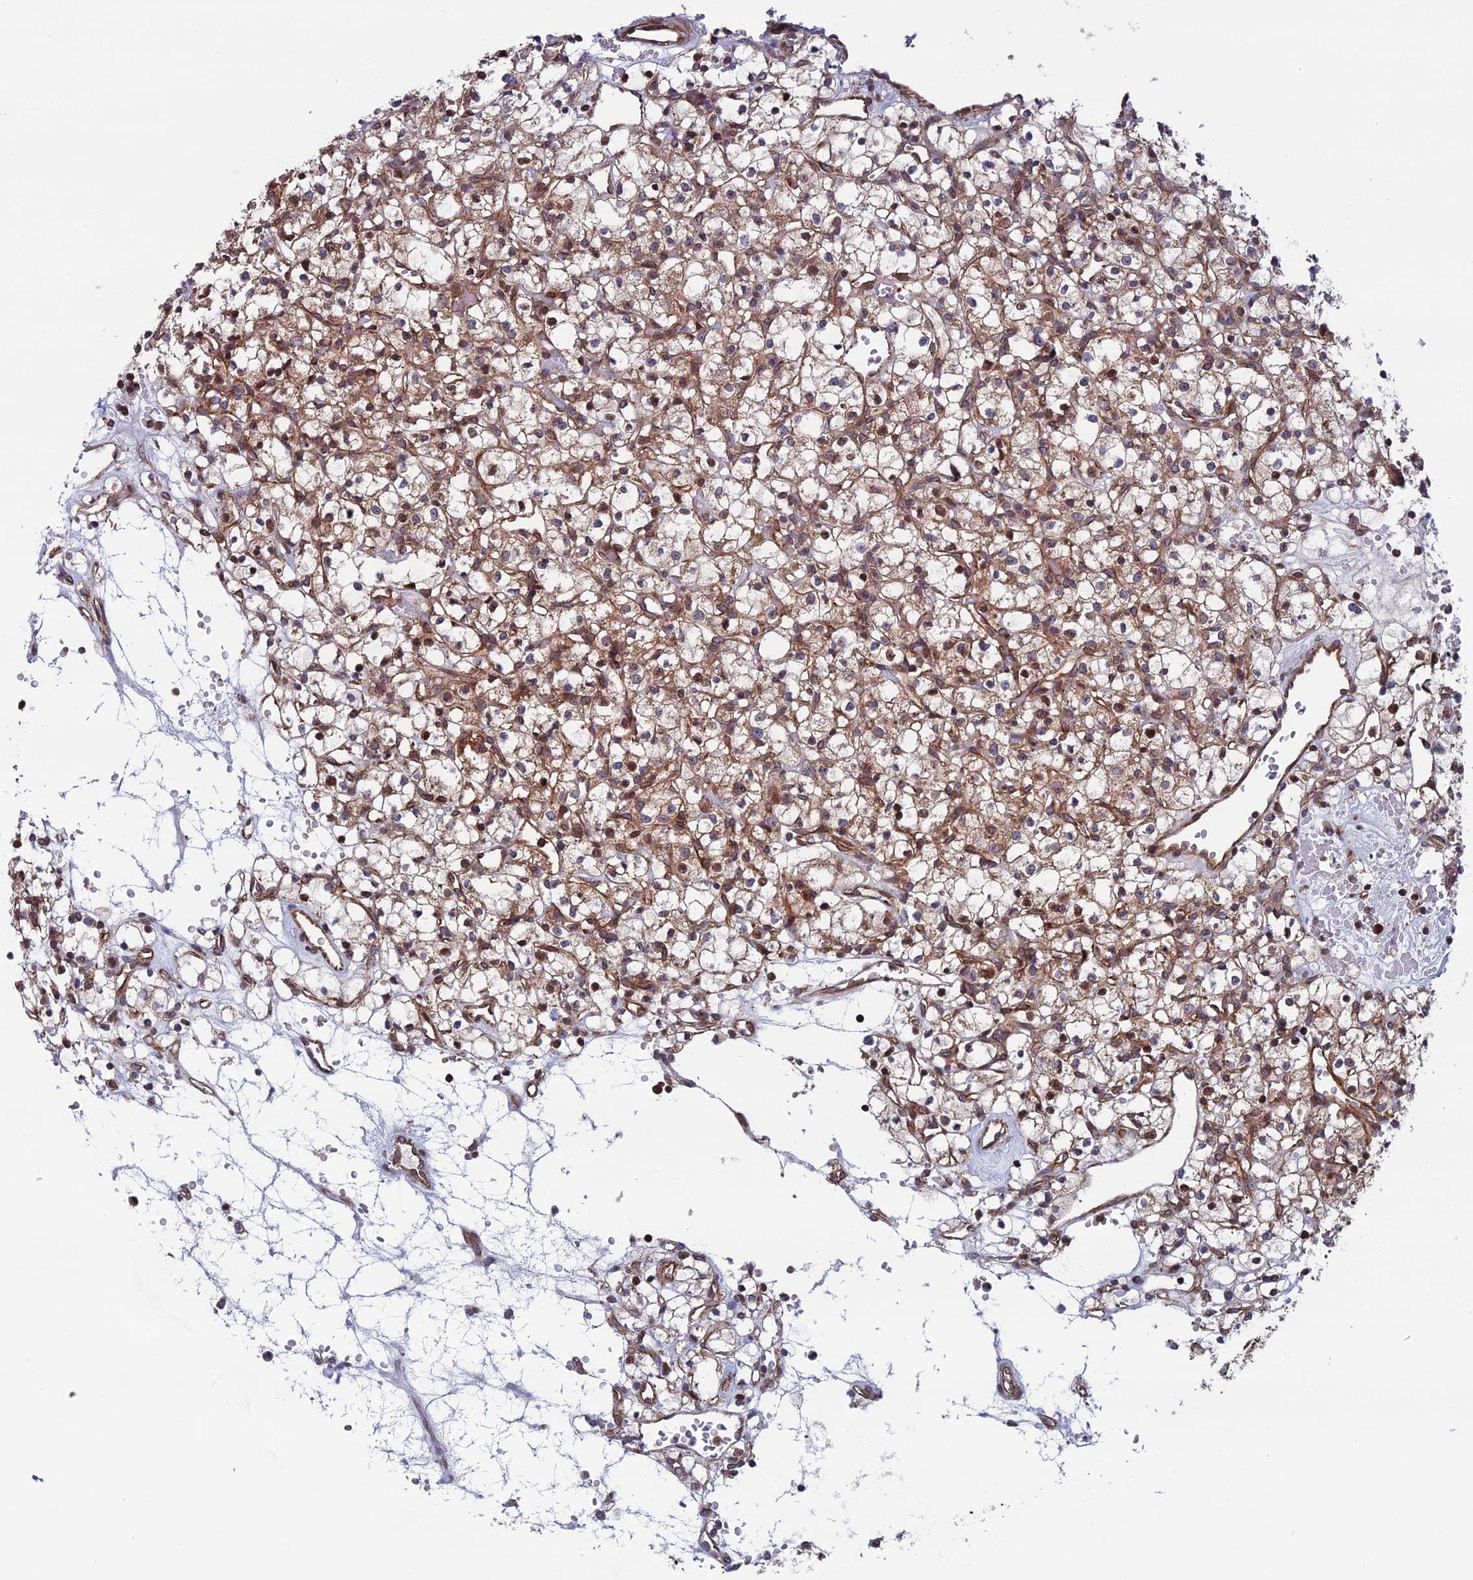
{"staining": {"intensity": "moderate", "quantity": ">75%", "location": "cytoplasmic/membranous"}, "tissue": "renal cancer", "cell_type": "Tumor cells", "image_type": "cancer", "snomed": [{"axis": "morphology", "description": "Adenocarcinoma, NOS"}, {"axis": "topography", "description": "Kidney"}], "caption": "About >75% of tumor cells in adenocarcinoma (renal) display moderate cytoplasmic/membranous protein positivity as visualized by brown immunohistochemical staining.", "gene": "CCDC8", "patient": {"sex": "female", "age": 59}}